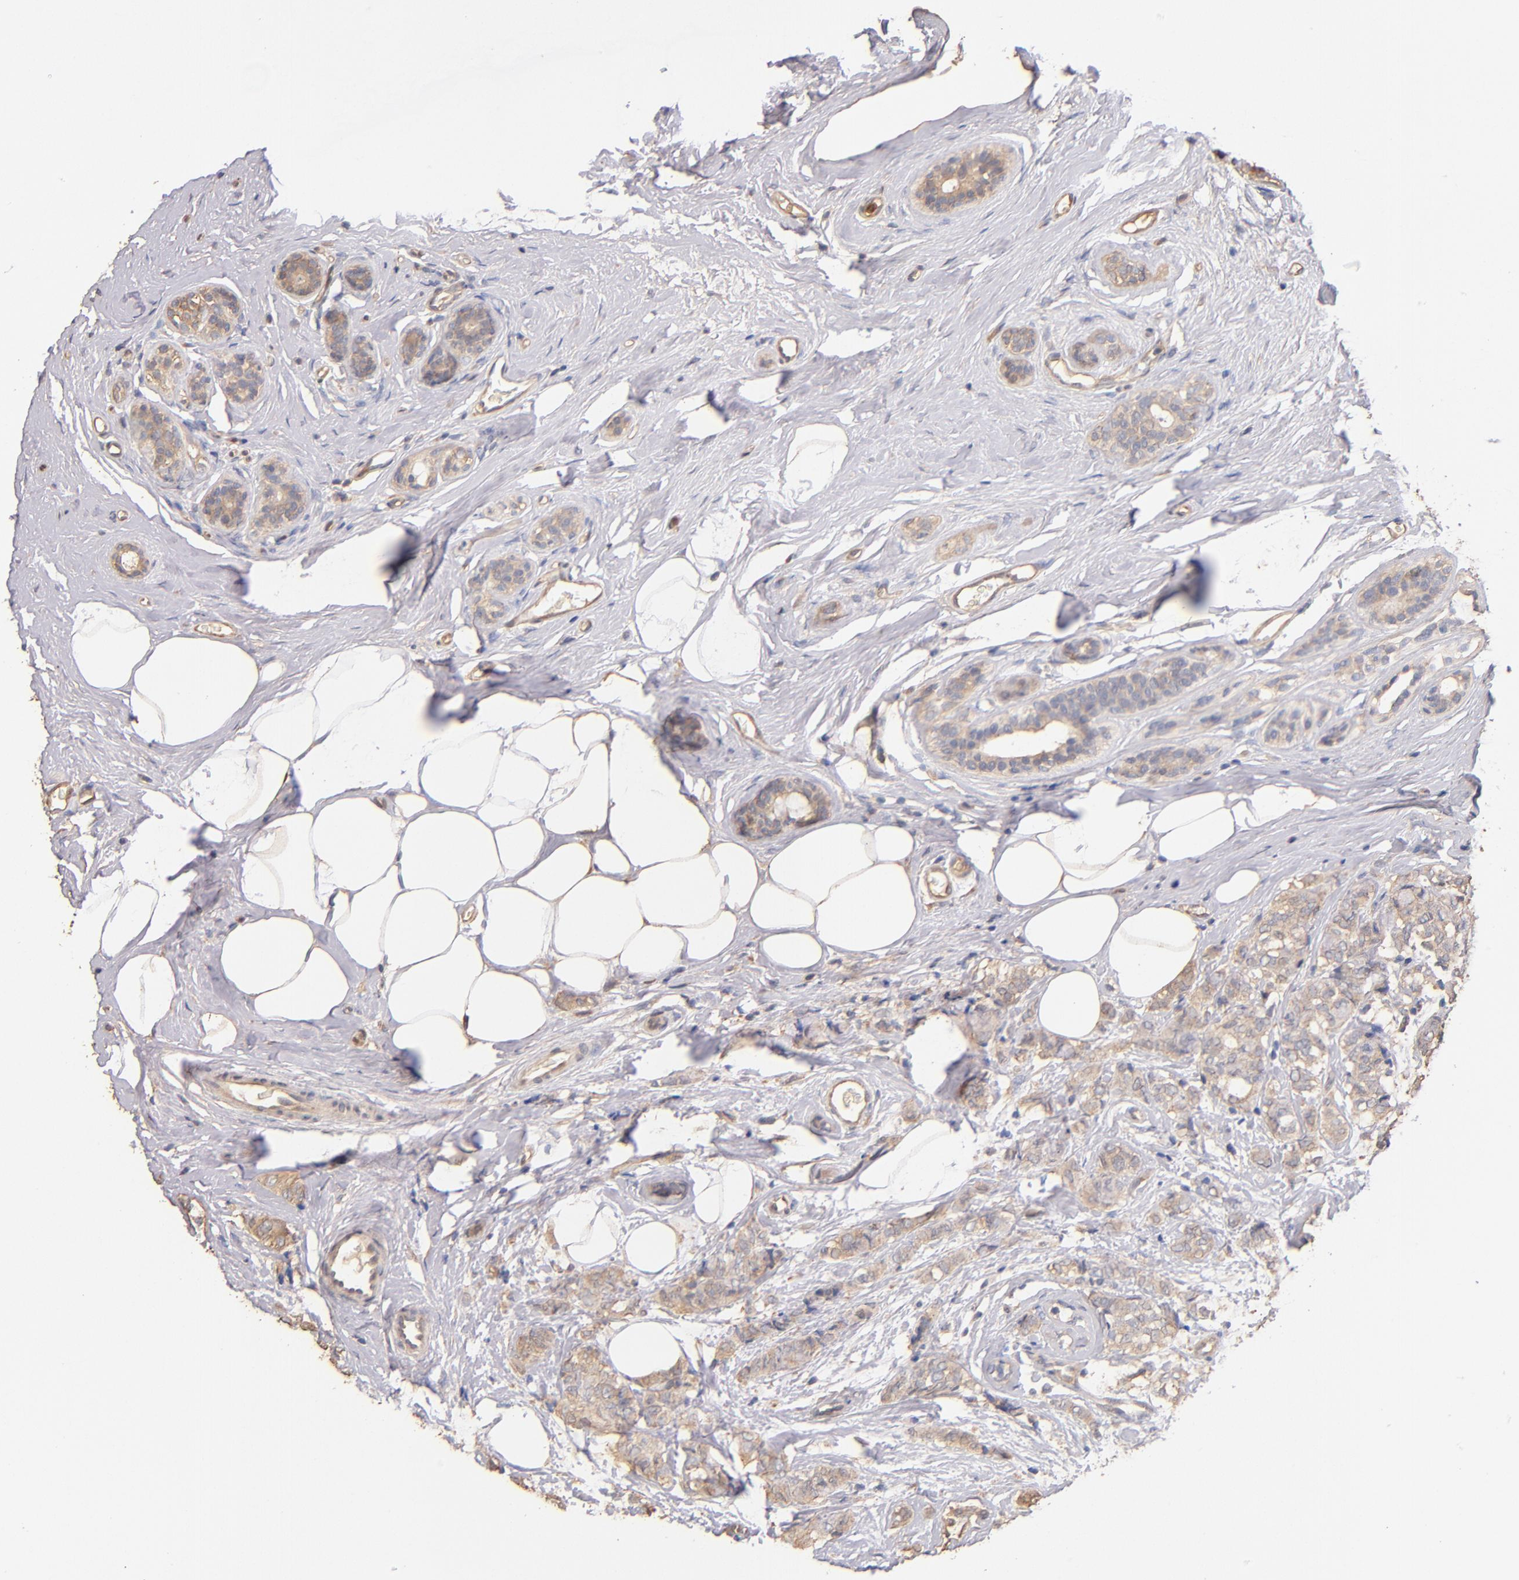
{"staining": {"intensity": "weak", "quantity": ">75%", "location": "cytoplasmic/membranous"}, "tissue": "breast cancer", "cell_type": "Tumor cells", "image_type": "cancer", "snomed": [{"axis": "morphology", "description": "Lobular carcinoma"}, {"axis": "topography", "description": "Breast"}], "caption": "Breast lobular carcinoma was stained to show a protein in brown. There is low levels of weak cytoplasmic/membranous positivity in about >75% of tumor cells.", "gene": "RO60", "patient": {"sex": "female", "age": 60}}